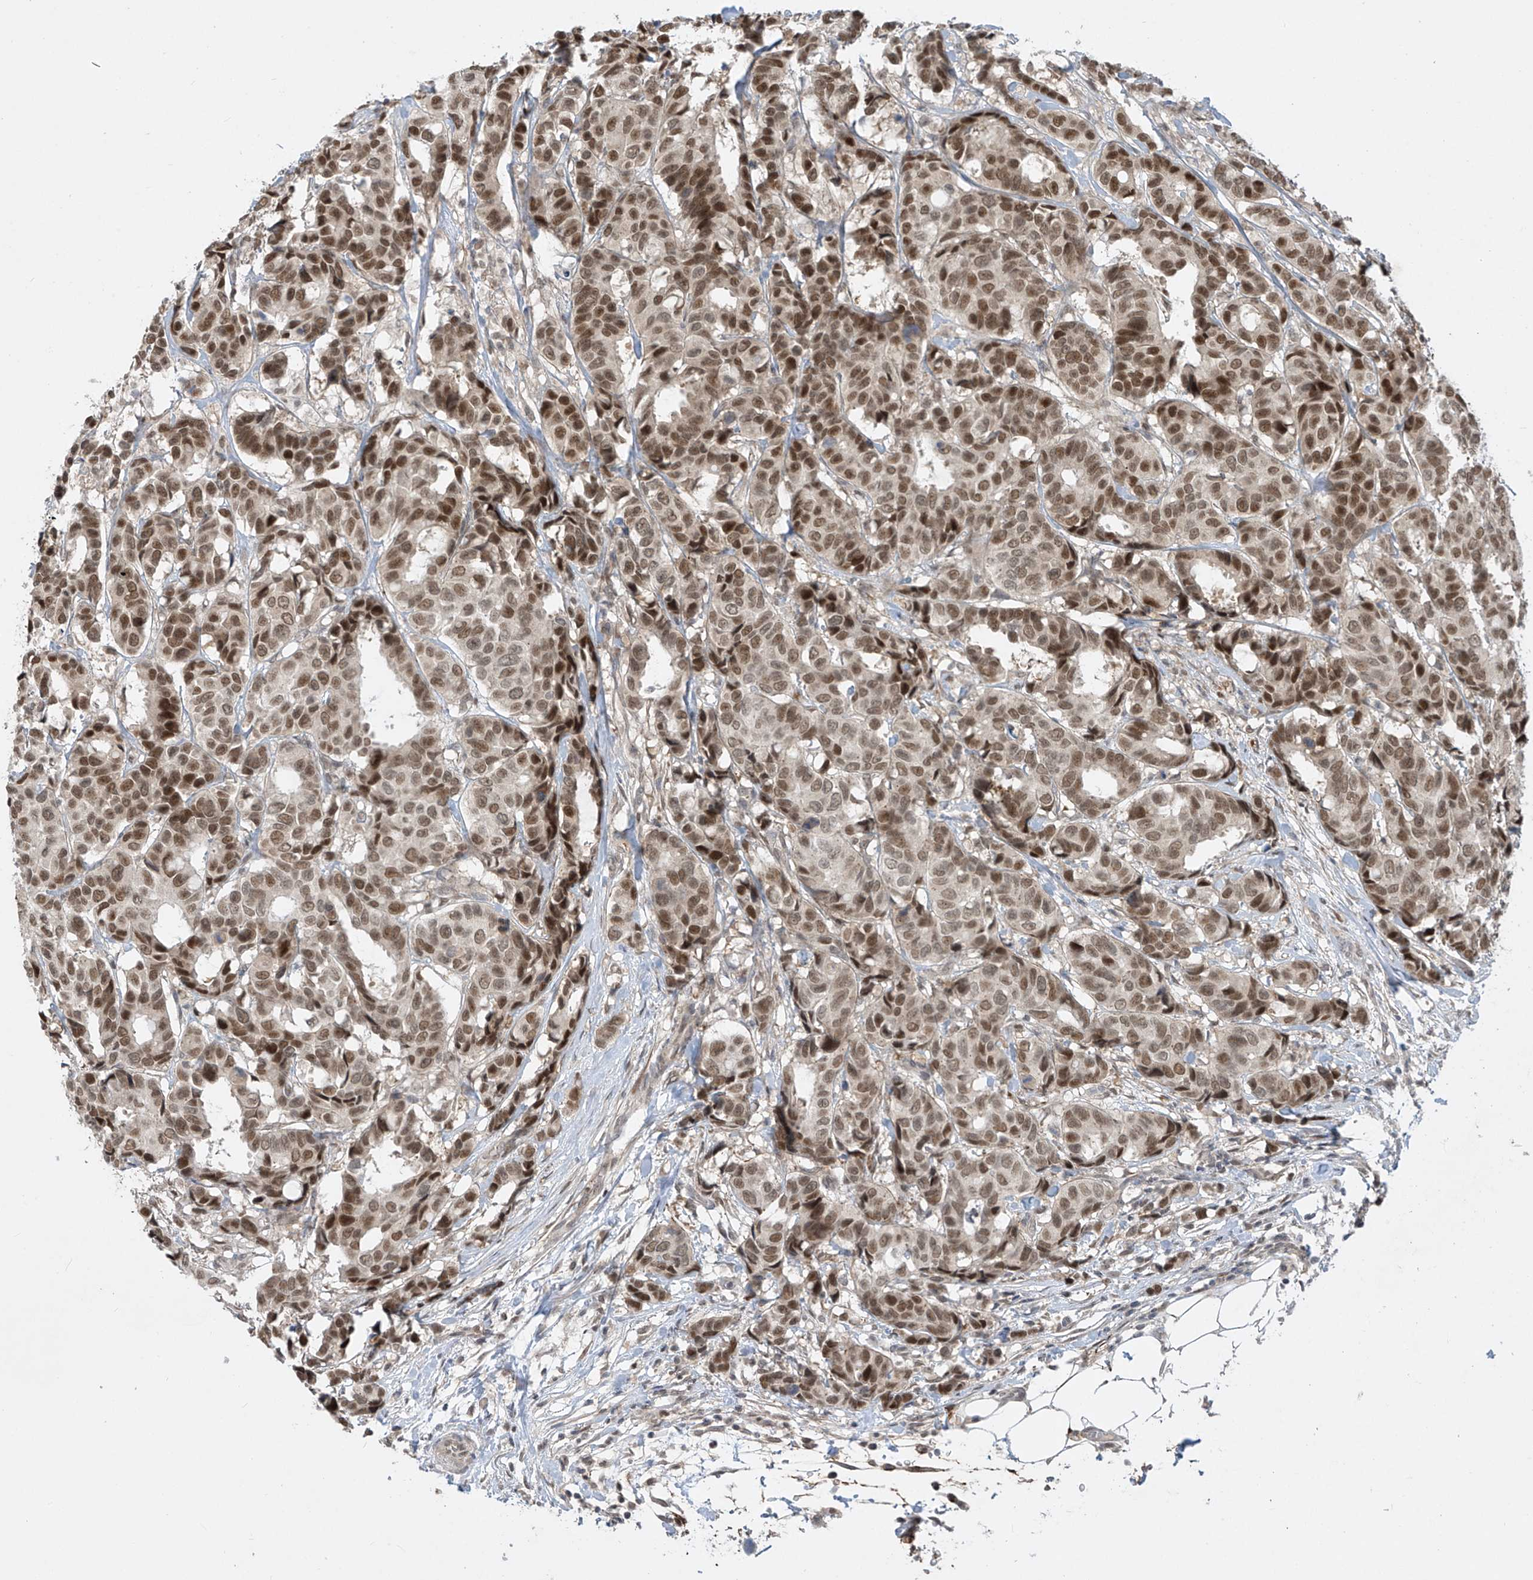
{"staining": {"intensity": "moderate", "quantity": ">75%", "location": "nuclear"}, "tissue": "breast cancer", "cell_type": "Tumor cells", "image_type": "cancer", "snomed": [{"axis": "morphology", "description": "Duct carcinoma"}, {"axis": "topography", "description": "Breast"}], "caption": "Protein staining displays moderate nuclear staining in approximately >75% of tumor cells in breast cancer (infiltrating ductal carcinoma). The staining was performed using DAB (3,3'-diaminobenzidine), with brown indicating positive protein expression. Nuclei are stained blue with hematoxylin.", "gene": "LAGE3", "patient": {"sex": "female", "age": 87}}